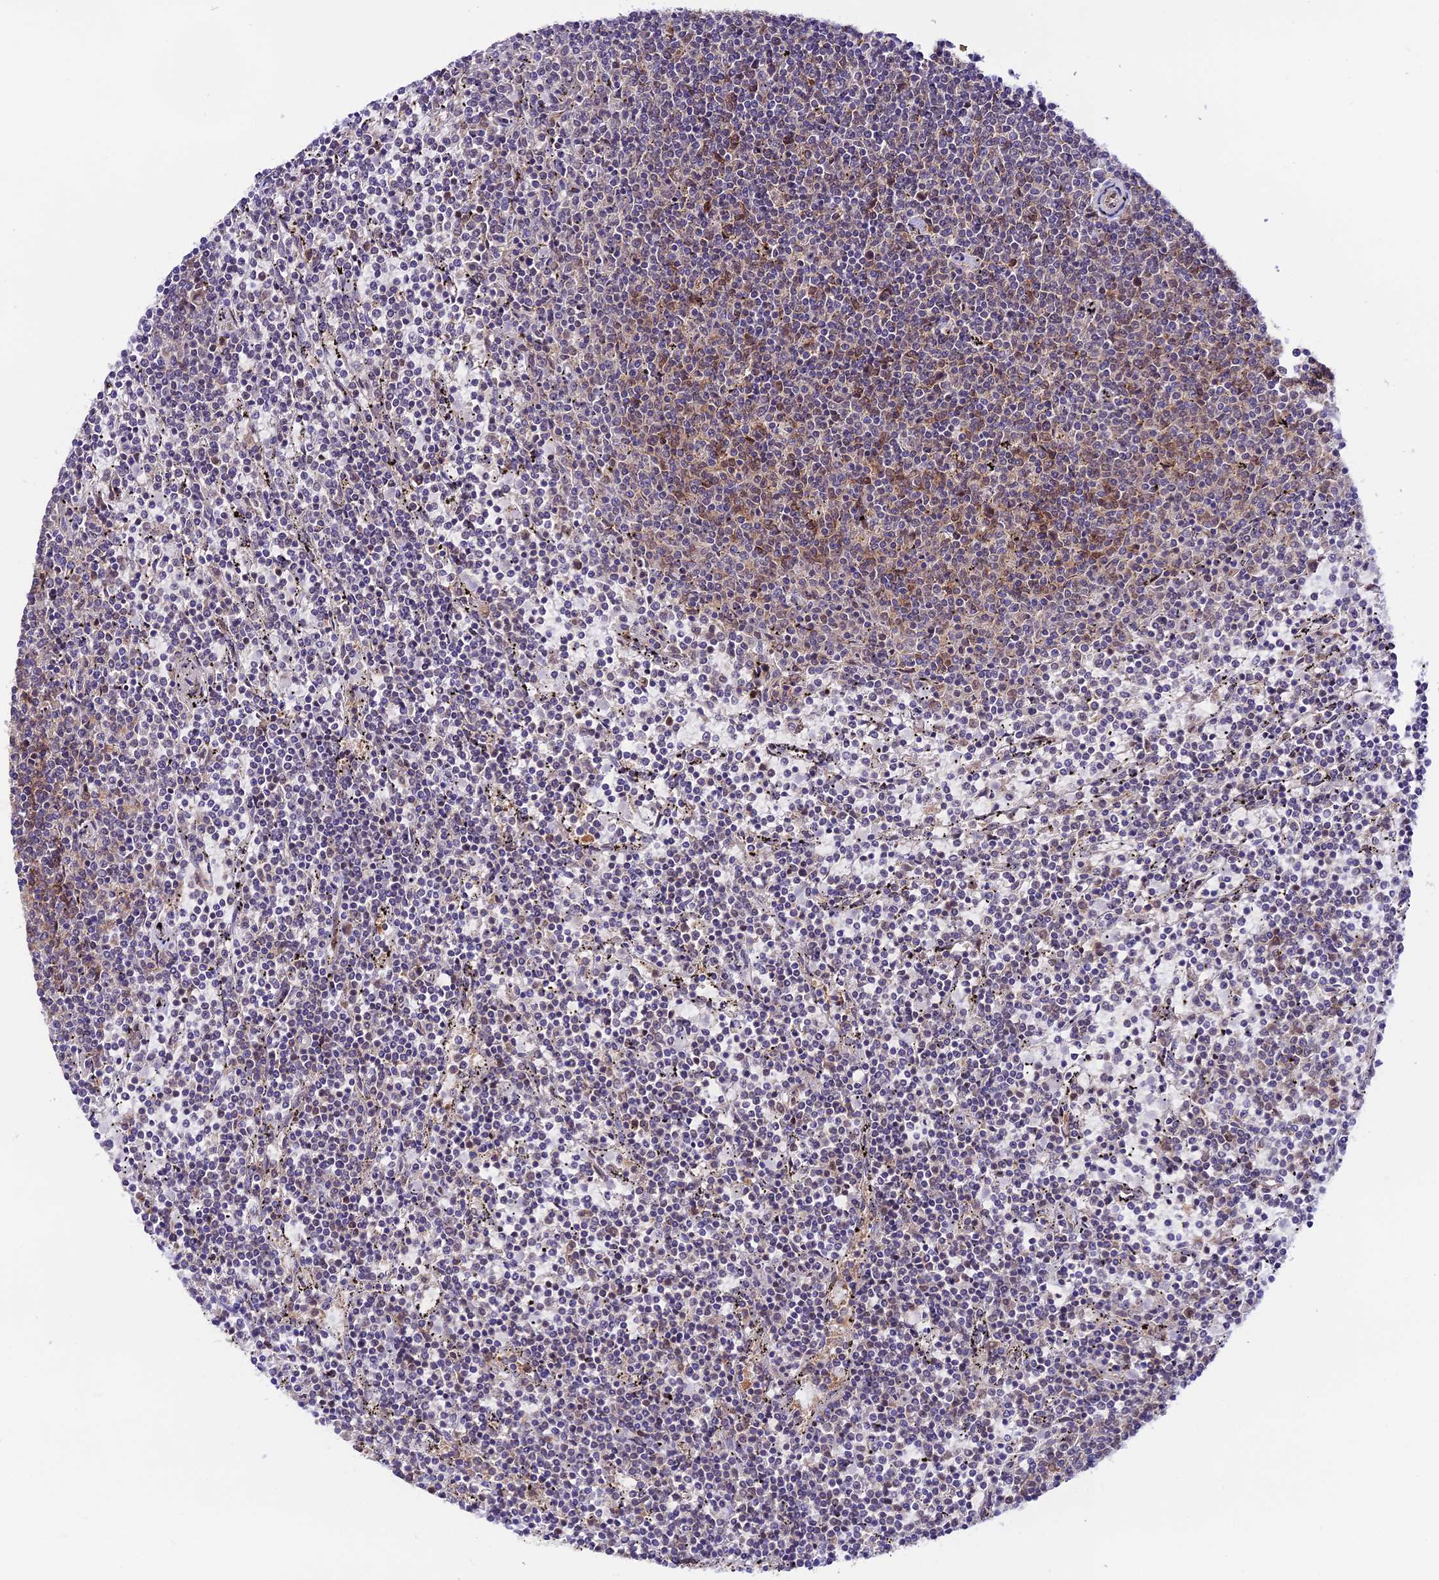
{"staining": {"intensity": "negative", "quantity": "none", "location": "none"}, "tissue": "lymphoma", "cell_type": "Tumor cells", "image_type": "cancer", "snomed": [{"axis": "morphology", "description": "Malignant lymphoma, non-Hodgkin's type, Low grade"}, {"axis": "topography", "description": "Spleen"}], "caption": "Human lymphoma stained for a protein using IHC displays no expression in tumor cells.", "gene": "TRIM40", "patient": {"sex": "female", "age": 50}}